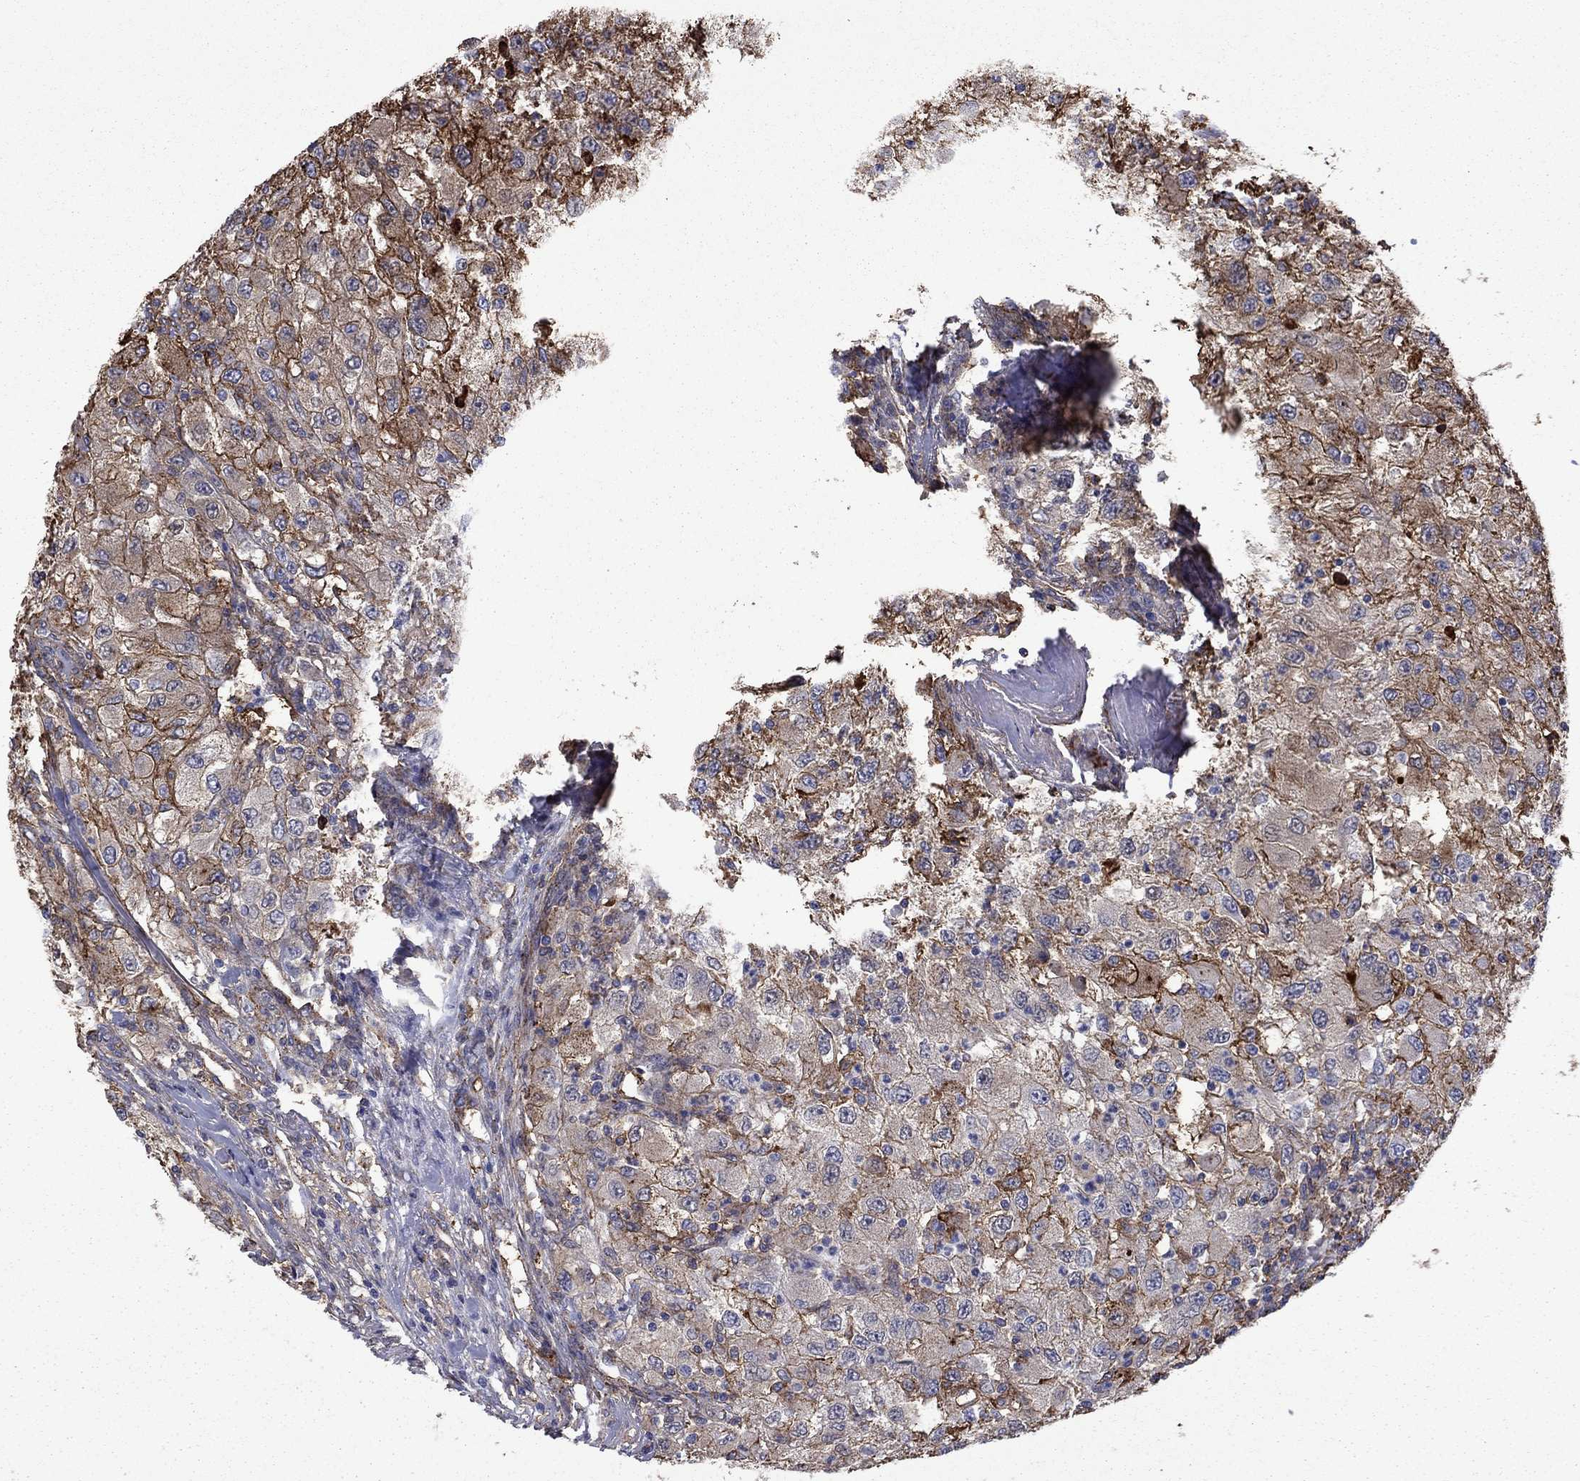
{"staining": {"intensity": "strong", "quantity": ">75%", "location": "cytoplasmic/membranous"}, "tissue": "renal cancer", "cell_type": "Tumor cells", "image_type": "cancer", "snomed": [{"axis": "morphology", "description": "Adenocarcinoma, NOS"}, {"axis": "topography", "description": "Kidney"}], "caption": "Brown immunohistochemical staining in renal cancer displays strong cytoplasmic/membranous staining in about >75% of tumor cells.", "gene": "PLAU", "patient": {"sex": "female", "age": 67}}